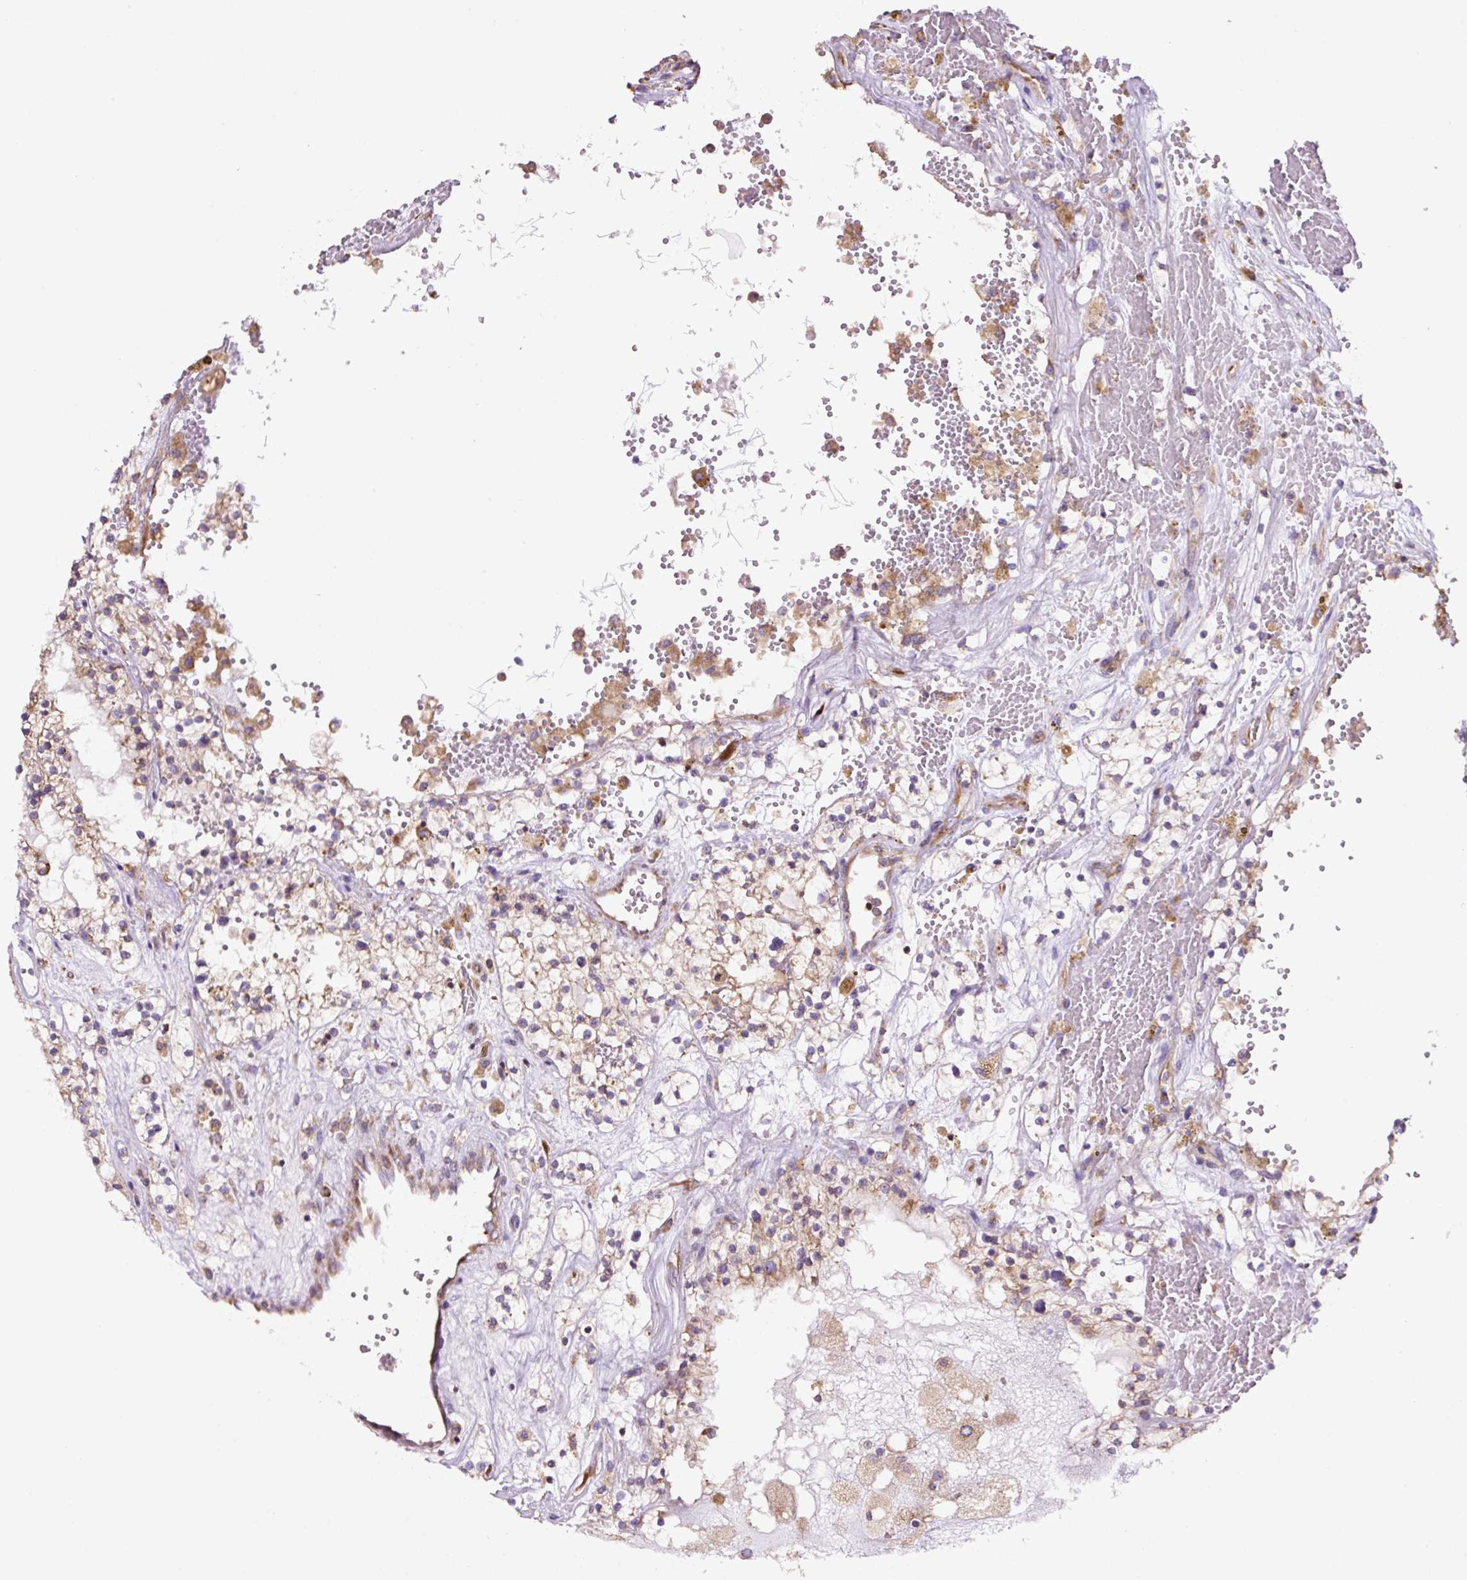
{"staining": {"intensity": "weak", "quantity": "25%-75%", "location": "cytoplasmic/membranous"}, "tissue": "renal cancer", "cell_type": "Tumor cells", "image_type": "cancer", "snomed": [{"axis": "morphology", "description": "Normal tissue, NOS"}, {"axis": "morphology", "description": "Adenocarcinoma, NOS"}, {"axis": "topography", "description": "Kidney"}], "caption": "IHC micrograph of human renal cancer (adenocarcinoma) stained for a protein (brown), which reveals low levels of weak cytoplasmic/membranous expression in approximately 25%-75% of tumor cells.", "gene": "RPS23", "patient": {"sex": "male", "age": 68}}